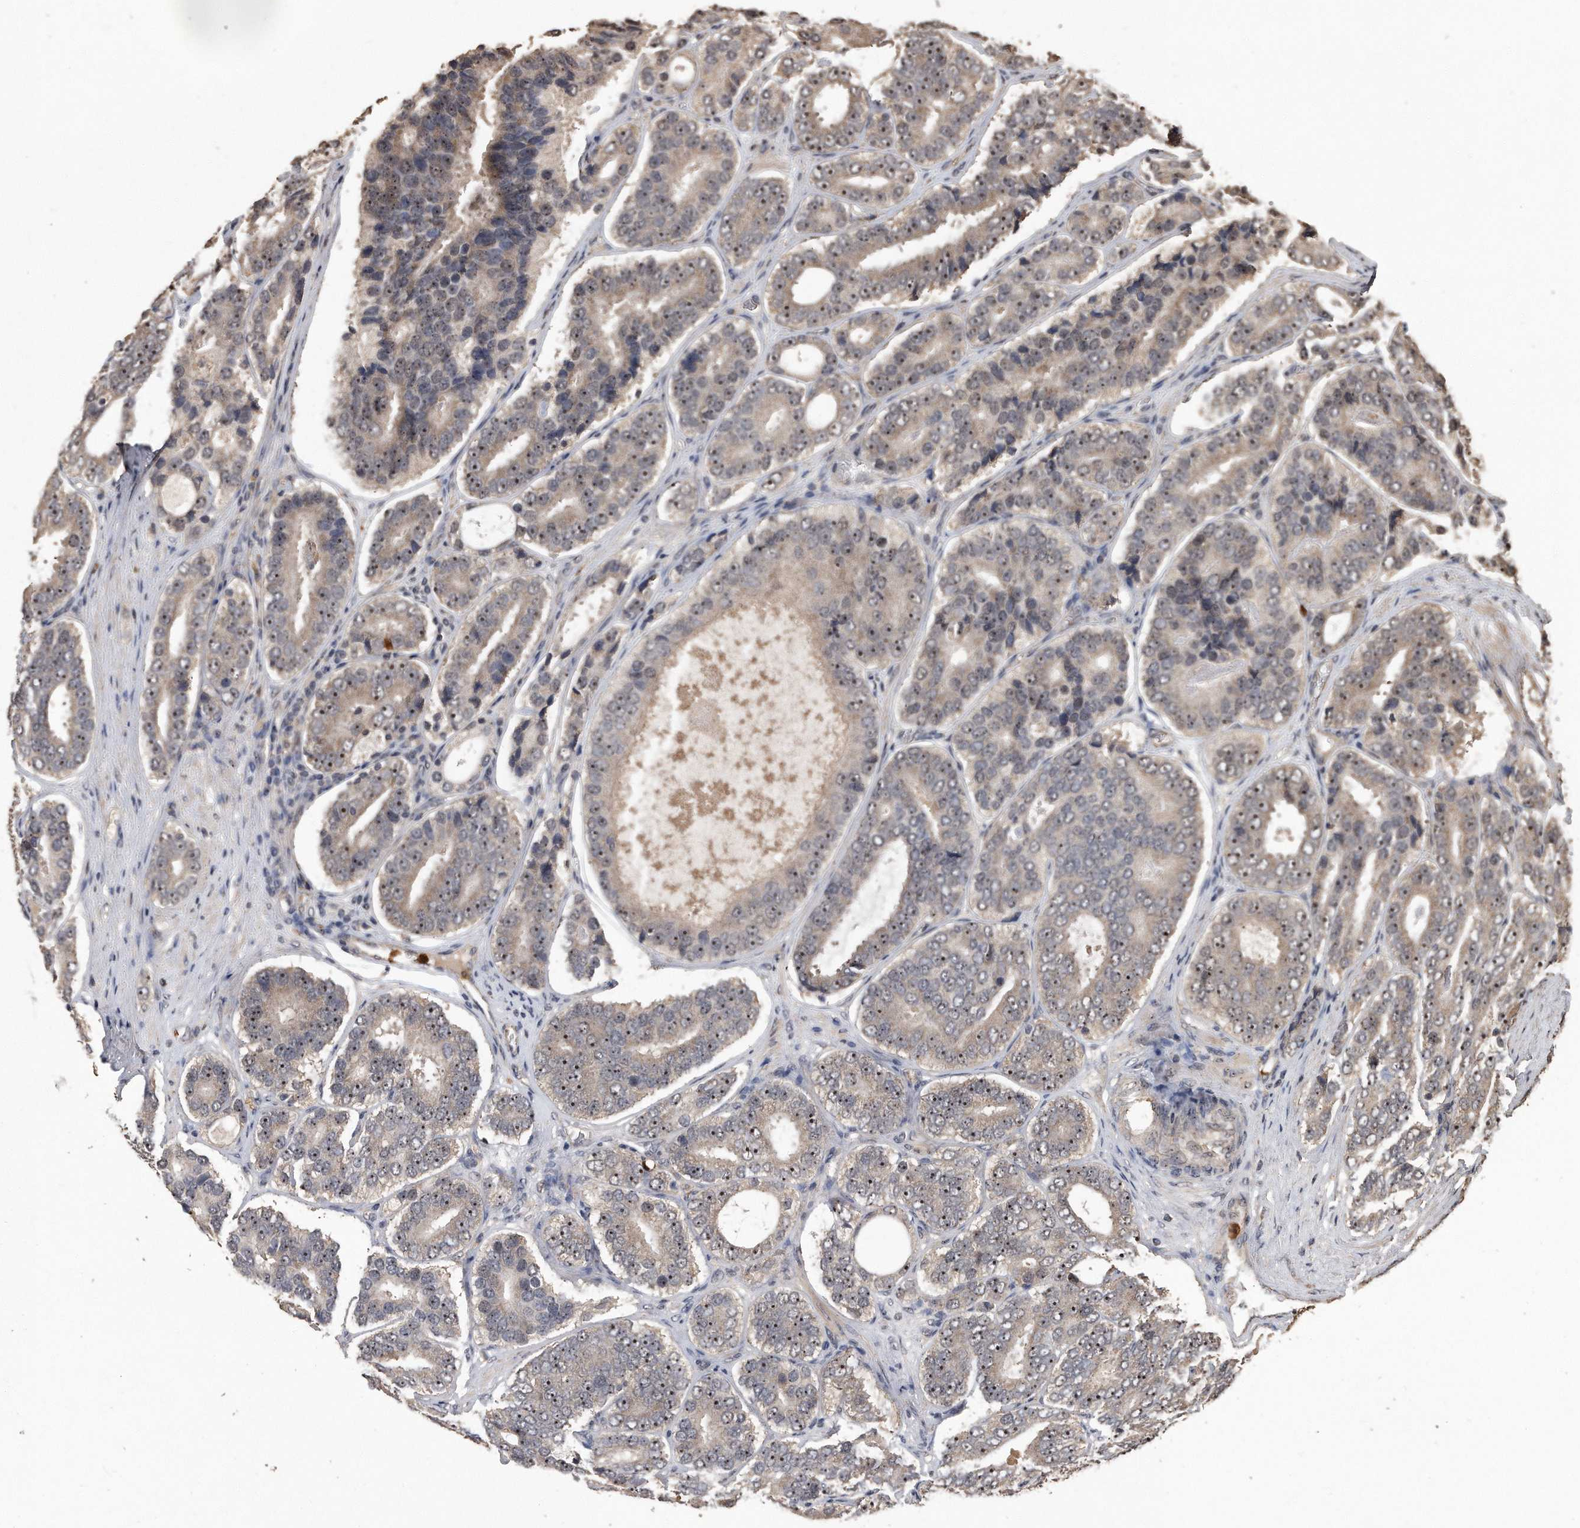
{"staining": {"intensity": "moderate", "quantity": ">75%", "location": "nuclear"}, "tissue": "prostate cancer", "cell_type": "Tumor cells", "image_type": "cancer", "snomed": [{"axis": "morphology", "description": "Adenocarcinoma, High grade"}, {"axis": "topography", "description": "Prostate"}], "caption": "Moderate nuclear expression is seen in about >75% of tumor cells in prostate high-grade adenocarcinoma.", "gene": "PELO", "patient": {"sex": "male", "age": 56}}